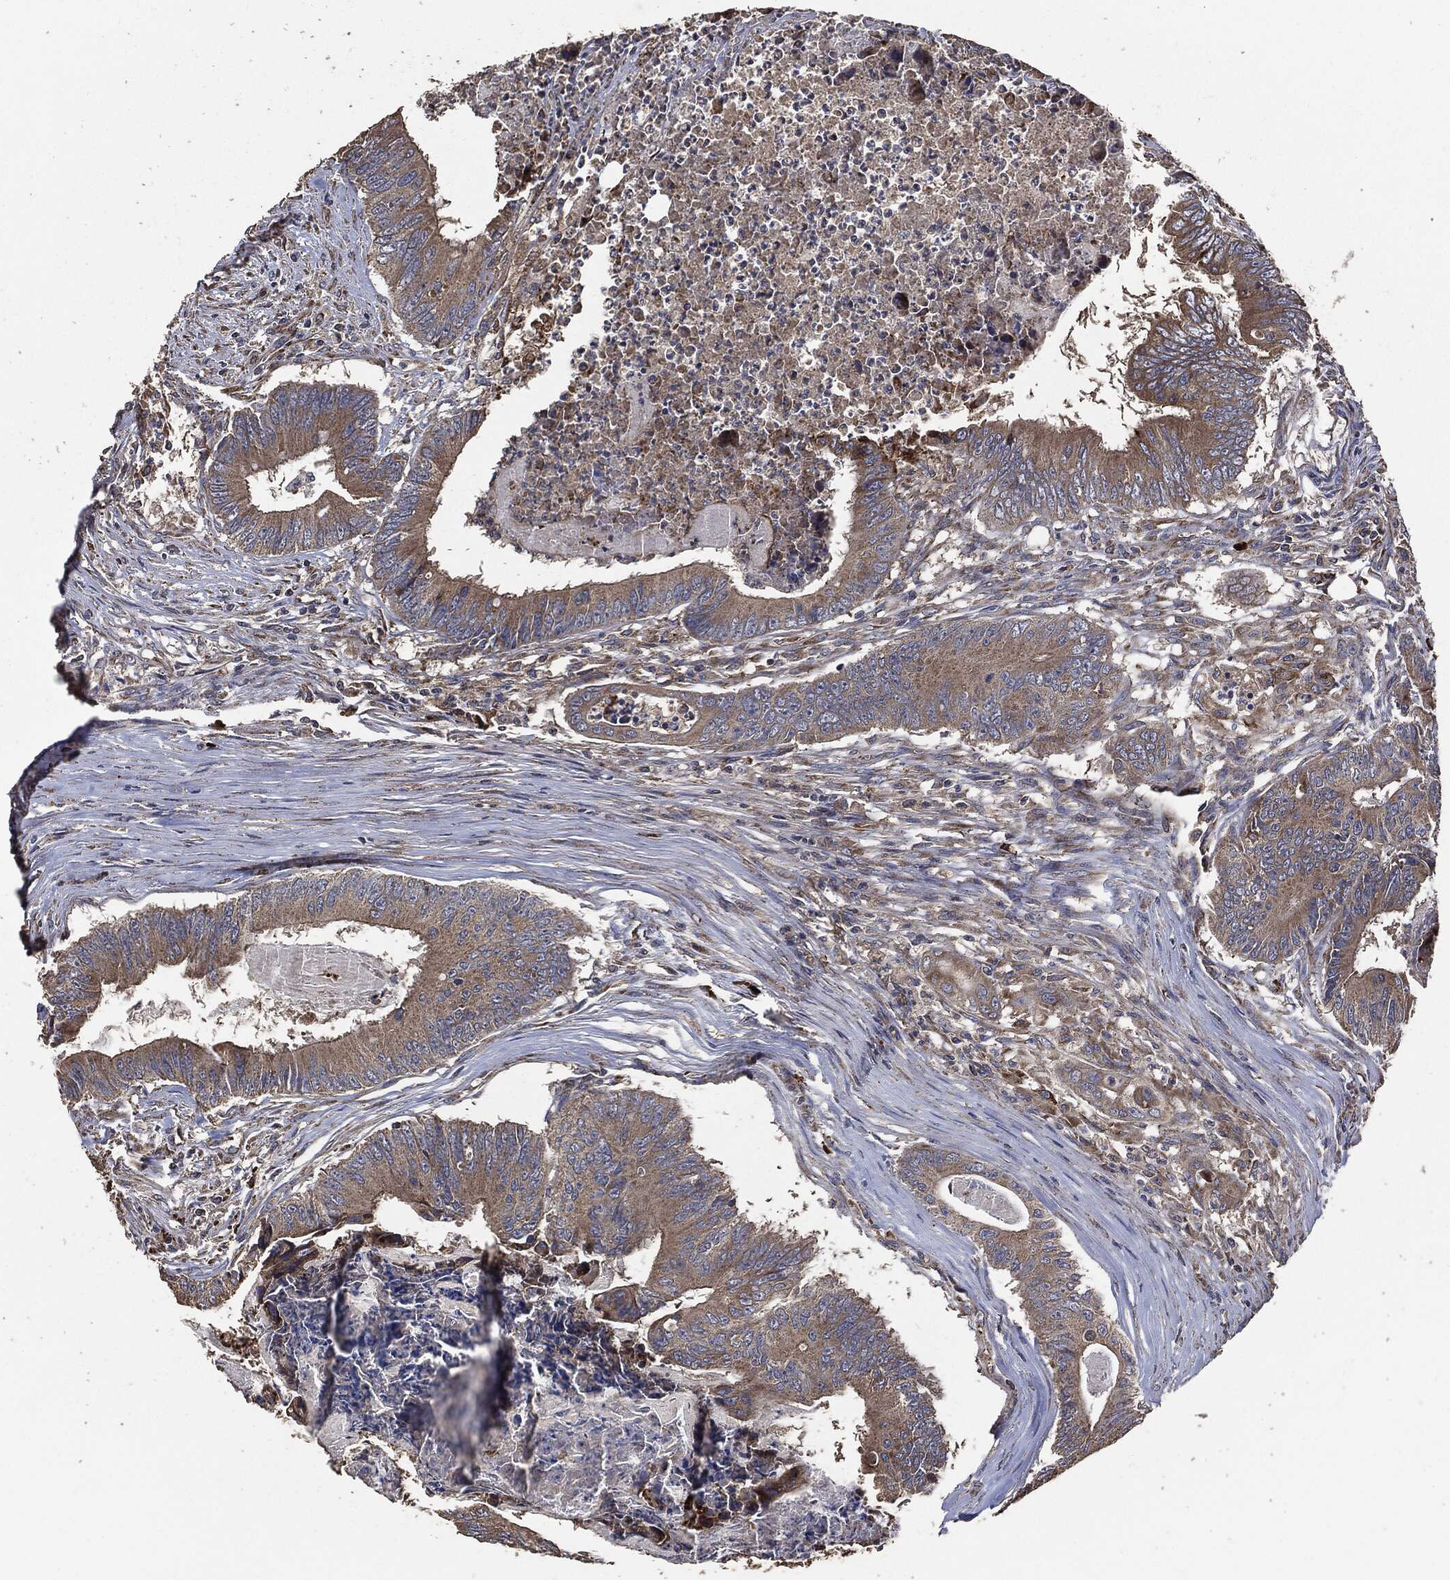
{"staining": {"intensity": "moderate", "quantity": "25%-75%", "location": "cytoplasmic/membranous"}, "tissue": "colorectal cancer", "cell_type": "Tumor cells", "image_type": "cancer", "snomed": [{"axis": "morphology", "description": "Adenocarcinoma, NOS"}, {"axis": "topography", "description": "Colon"}], "caption": "Immunohistochemistry (IHC) histopathology image of neoplastic tissue: human adenocarcinoma (colorectal) stained using immunohistochemistry (IHC) shows medium levels of moderate protein expression localized specifically in the cytoplasmic/membranous of tumor cells, appearing as a cytoplasmic/membranous brown color.", "gene": "STK3", "patient": {"sex": "male", "age": 84}}